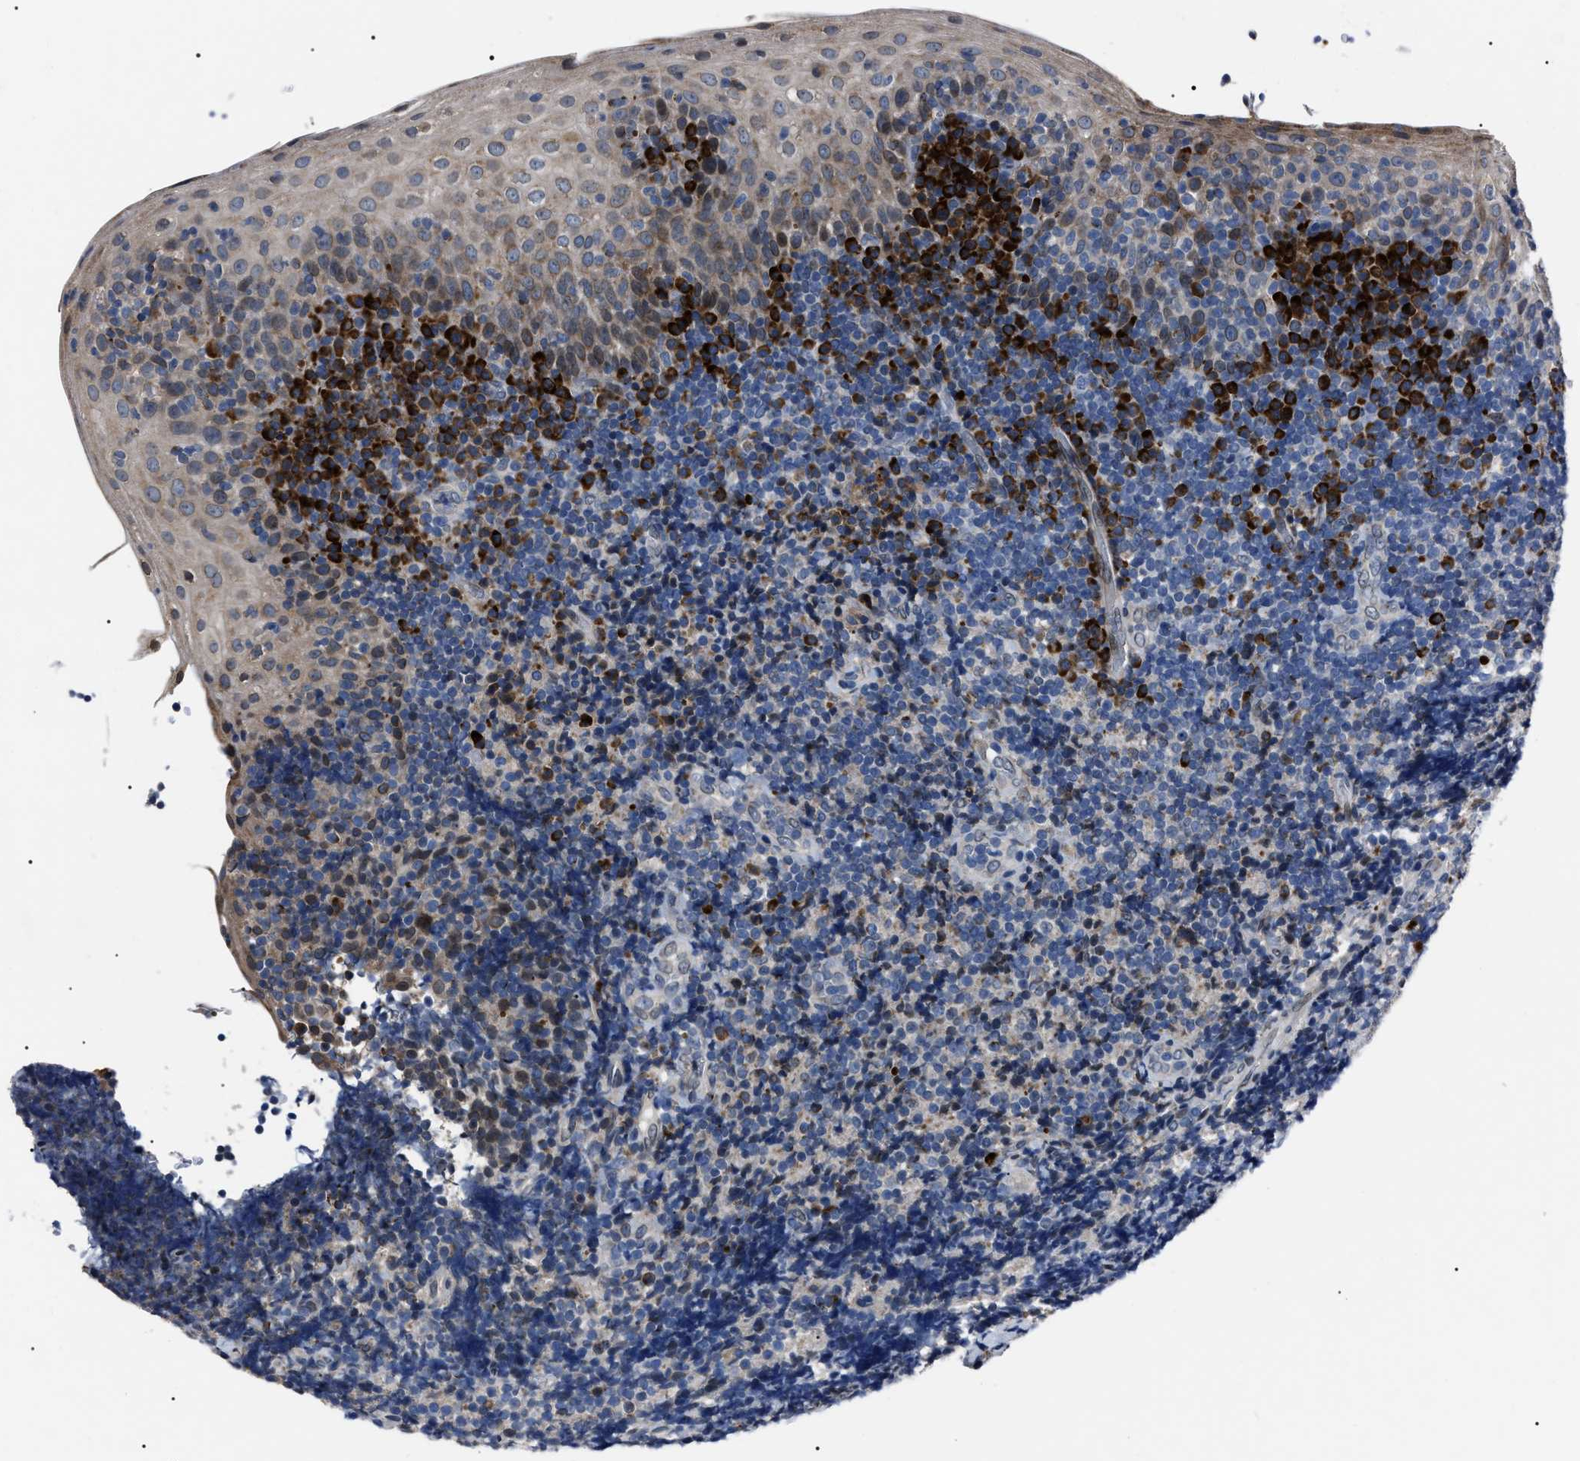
{"staining": {"intensity": "negative", "quantity": "none", "location": "none"}, "tissue": "tonsil", "cell_type": "Germinal center cells", "image_type": "normal", "snomed": [{"axis": "morphology", "description": "Normal tissue, NOS"}, {"axis": "topography", "description": "Tonsil"}], "caption": "Protein analysis of unremarkable tonsil shows no significant staining in germinal center cells. (DAB (3,3'-diaminobenzidine) immunohistochemistry visualized using brightfield microscopy, high magnification).", "gene": "LRRC14", "patient": {"sex": "male", "age": 37}}